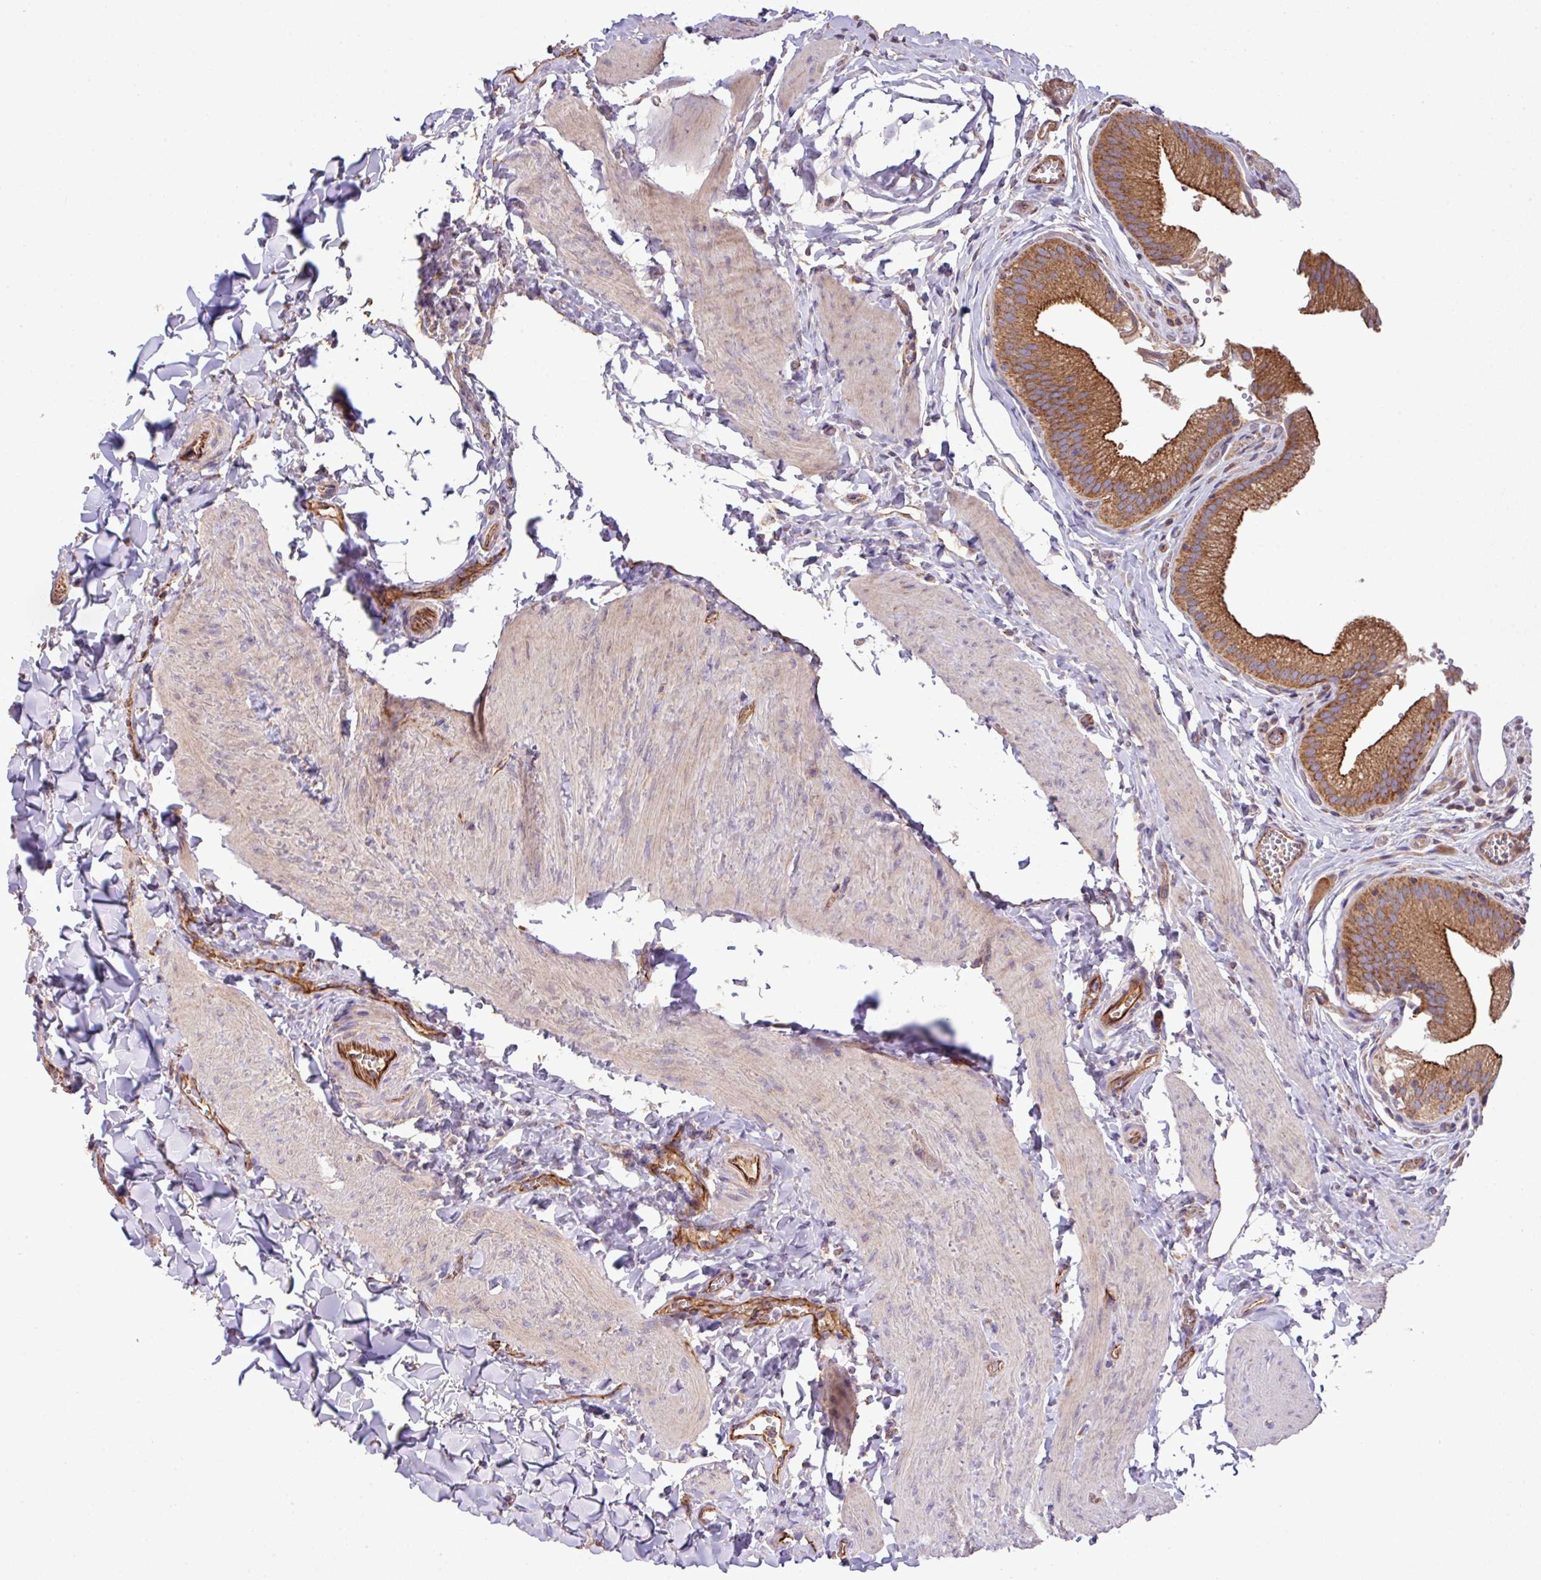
{"staining": {"intensity": "strong", "quantity": ">75%", "location": "cytoplasmic/membranous"}, "tissue": "gallbladder", "cell_type": "Glandular cells", "image_type": "normal", "snomed": [{"axis": "morphology", "description": "Normal tissue, NOS"}, {"axis": "topography", "description": "Gallbladder"}, {"axis": "topography", "description": "Peripheral nerve tissue"}], "caption": "Strong cytoplasmic/membranous expression is identified in approximately >75% of glandular cells in normal gallbladder. (DAB (3,3'-diaminobenzidine) = brown stain, brightfield microscopy at high magnification).", "gene": "LRRC53", "patient": {"sex": "male", "age": 17}}